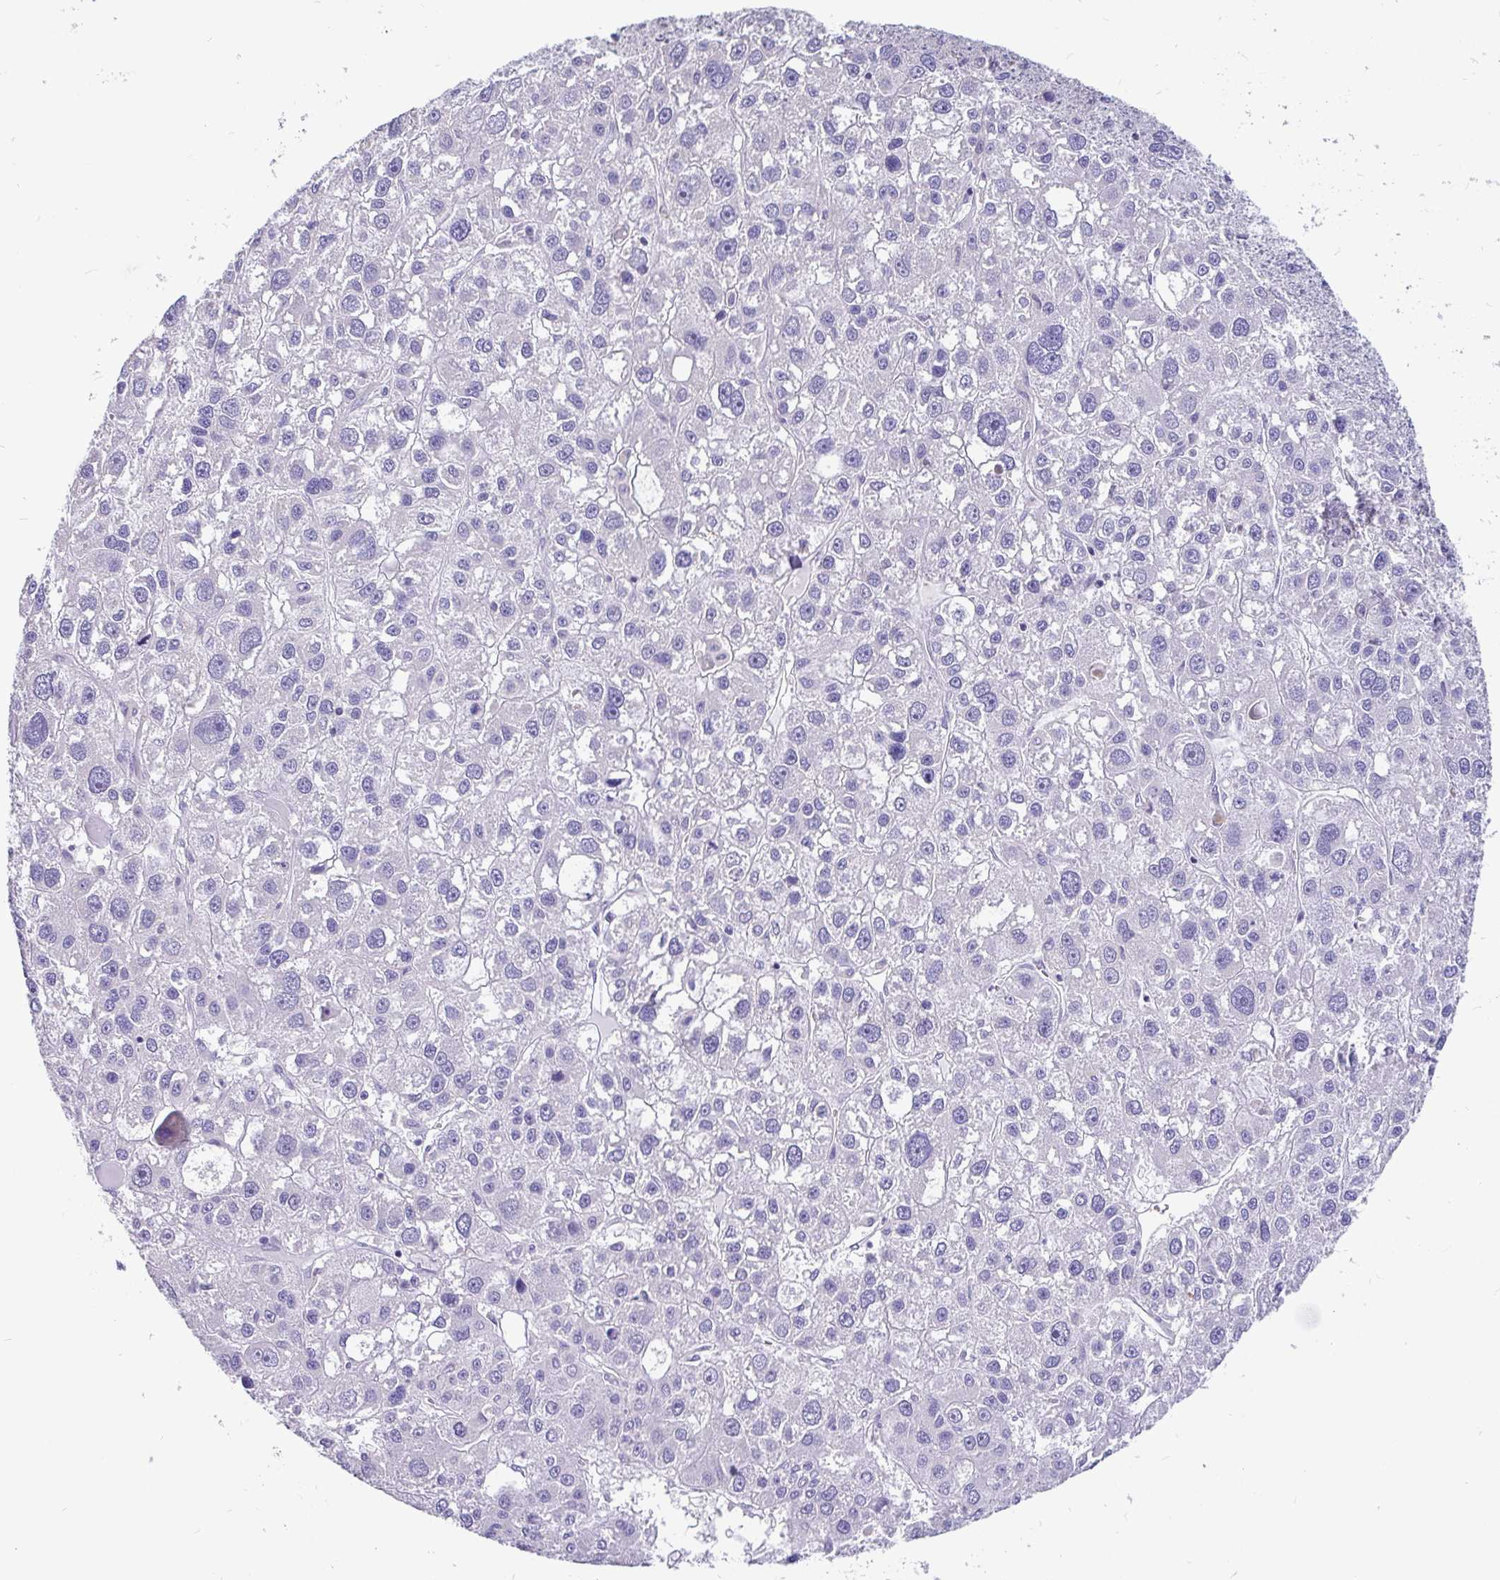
{"staining": {"intensity": "negative", "quantity": "none", "location": "none"}, "tissue": "liver cancer", "cell_type": "Tumor cells", "image_type": "cancer", "snomed": [{"axis": "morphology", "description": "Carcinoma, Hepatocellular, NOS"}, {"axis": "topography", "description": "Liver"}], "caption": "DAB (3,3'-diaminobenzidine) immunohistochemical staining of liver cancer demonstrates no significant positivity in tumor cells.", "gene": "INTS5", "patient": {"sex": "male", "age": 73}}